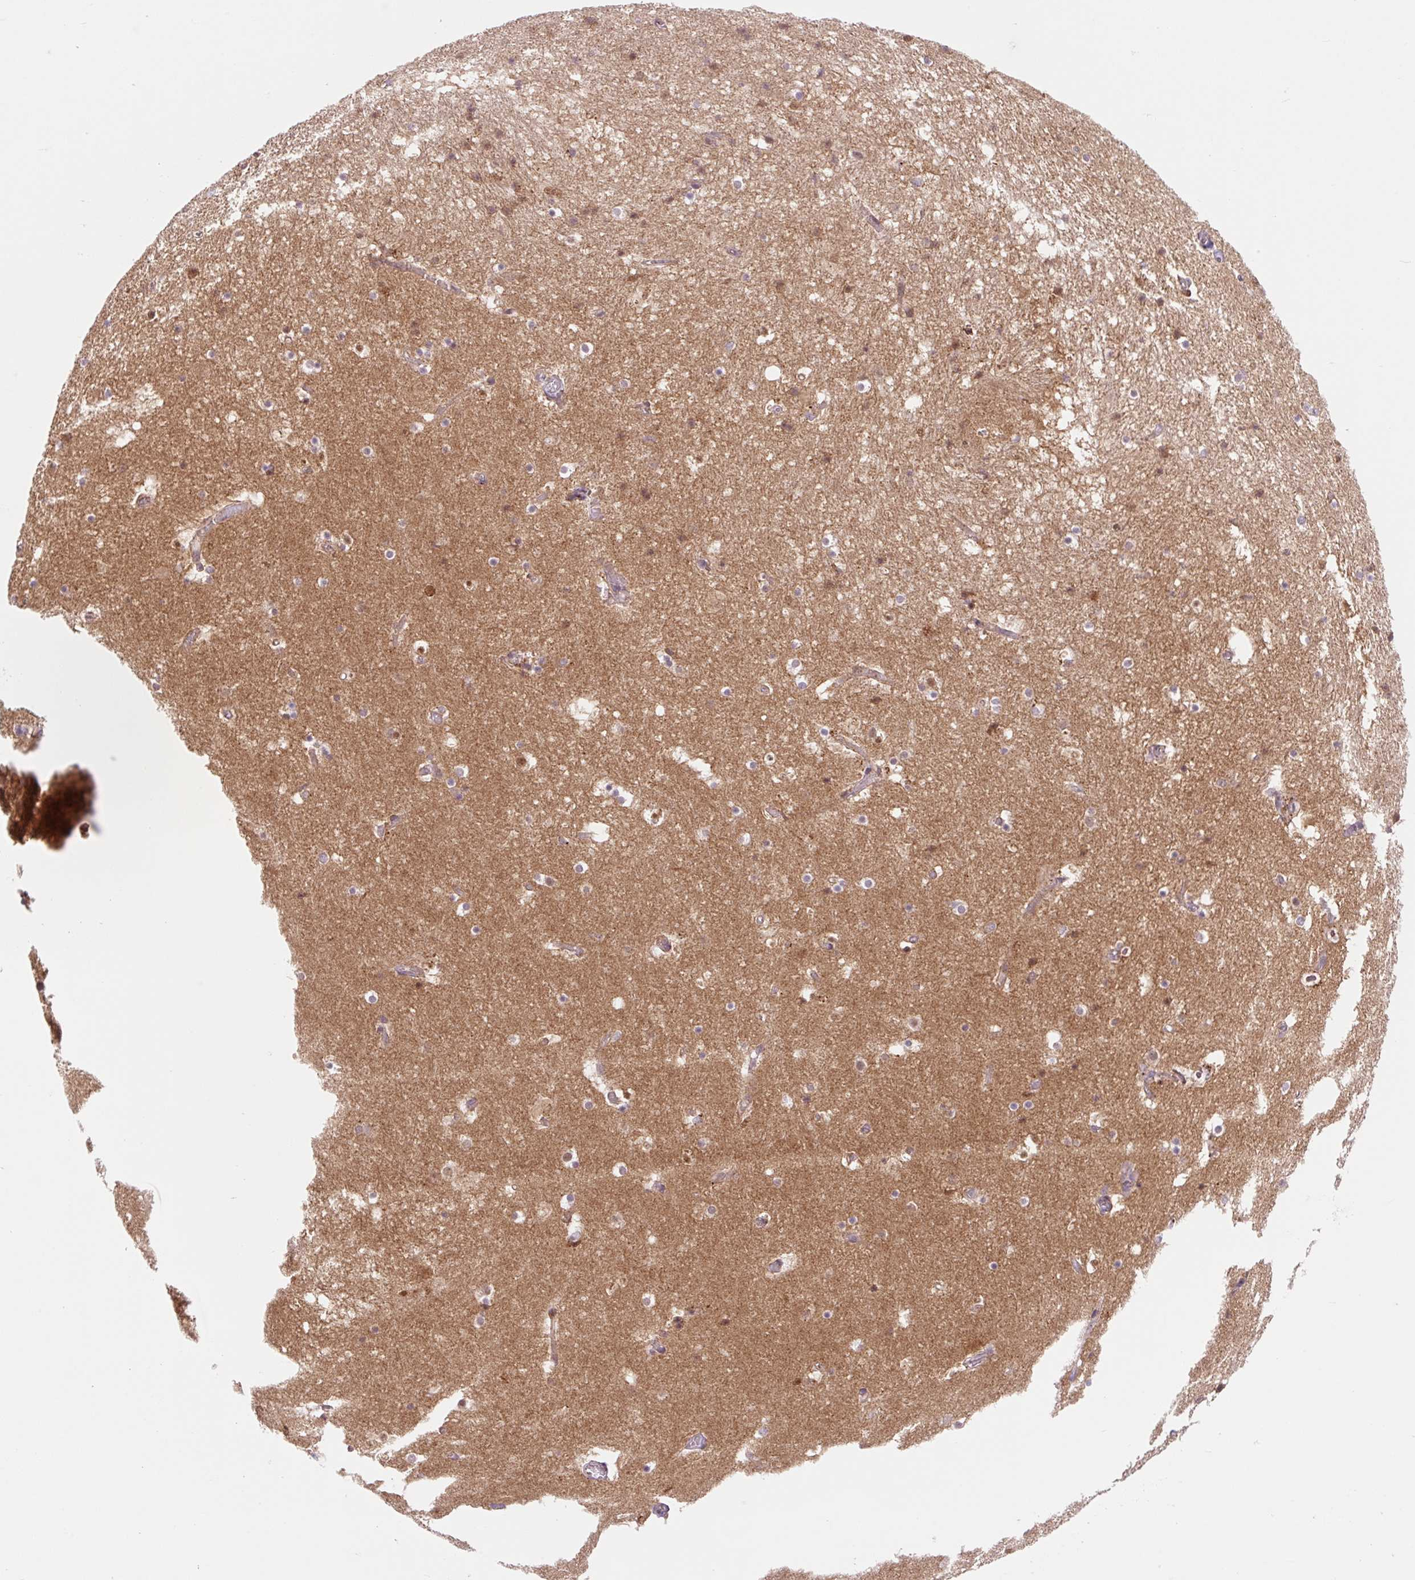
{"staining": {"intensity": "moderate", "quantity": "<25%", "location": "cytoplasmic/membranous"}, "tissue": "hippocampus", "cell_type": "Glial cells", "image_type": "normal", "snomed": [{"axis": "morphology", "description": "Normal tissue, NOS"}, {"axis": "topography", "description": "Hippocampus"}], "caption": "Brown immunohistochemical staining in benign hippocampus displays moderate cytoplasmic/membranous positivity in about <25% of glial cells.", "gene": "VPS4A", "patient": {"sex": "female", "age": 52}}